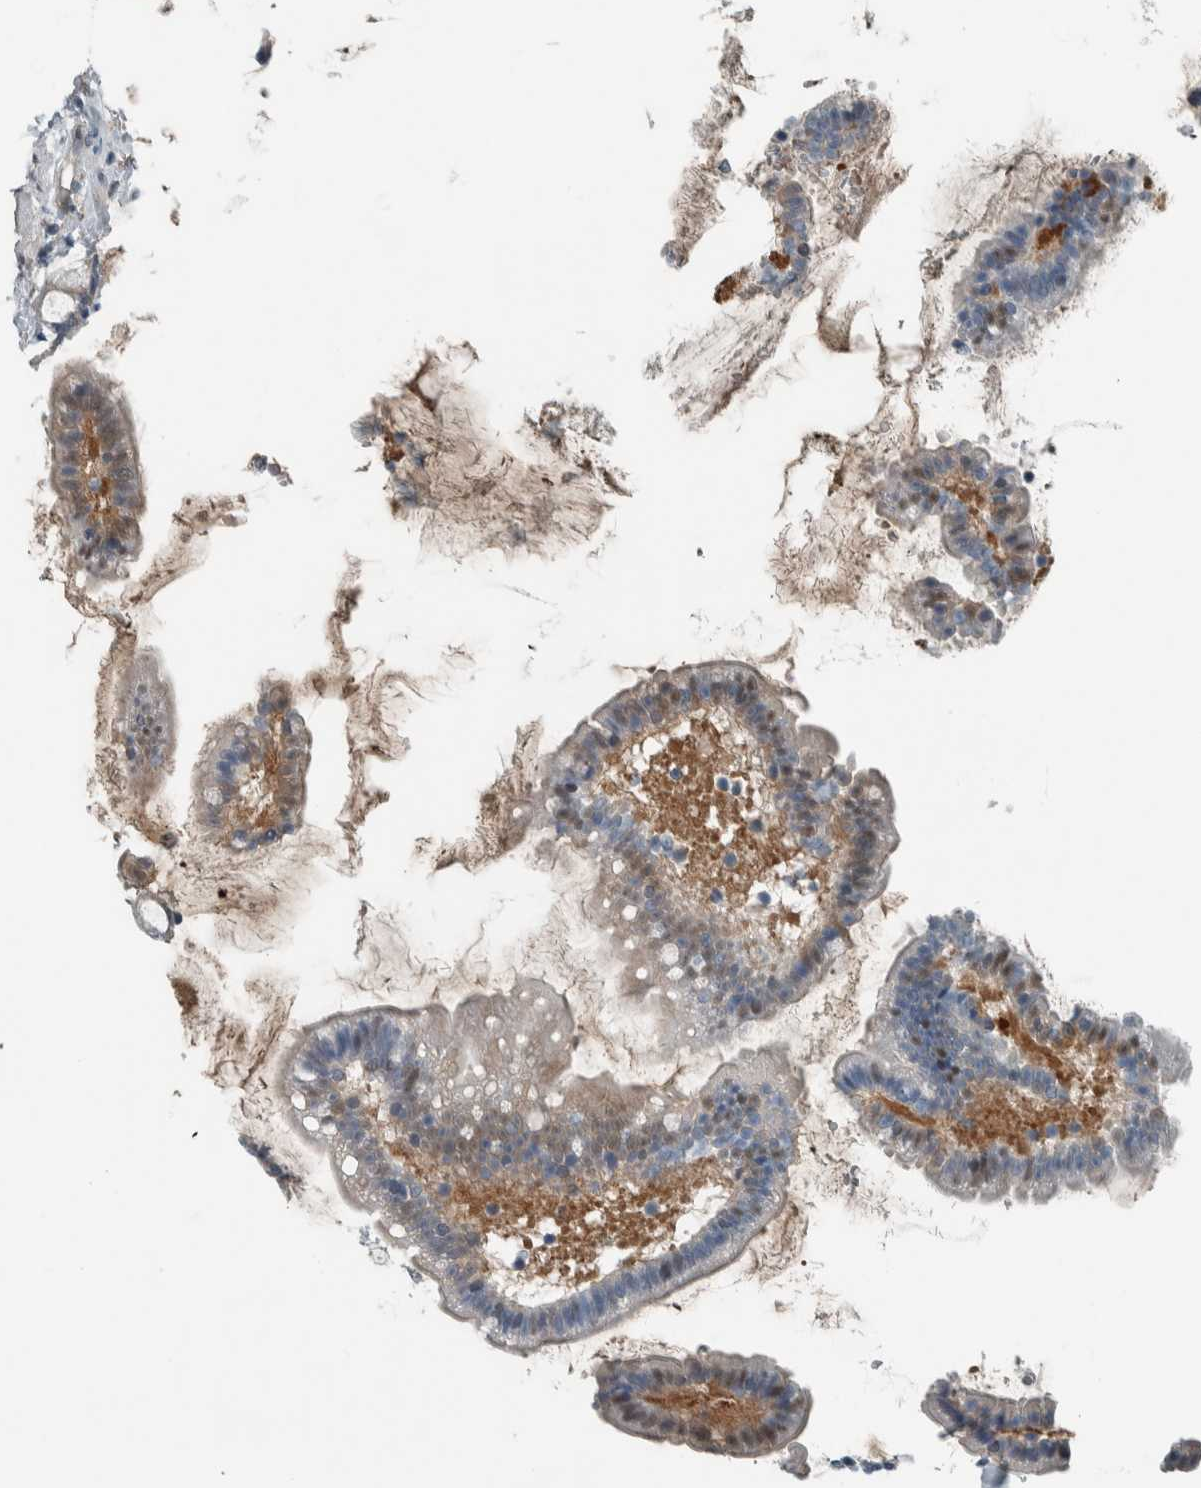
{"staining": {"intensity": "weak", "quantity": "<25%", "location": "cytoplasmic/membranous,nuclear"}, "tissue": "small intestine", "cell_type": "Glandular cells", "image_type": "normal", "snomed": [{"axis": "morphology", "description": "Normal tissue, NOS"}, {"axis": "topography", "description": "Small intestine"}], "caption": "Human small intestine stained for a protein using immunohistochemistry shows no staining in glandular cells.", "gene": "ALAD", "patient": {"sex": "female", "age": 84}}